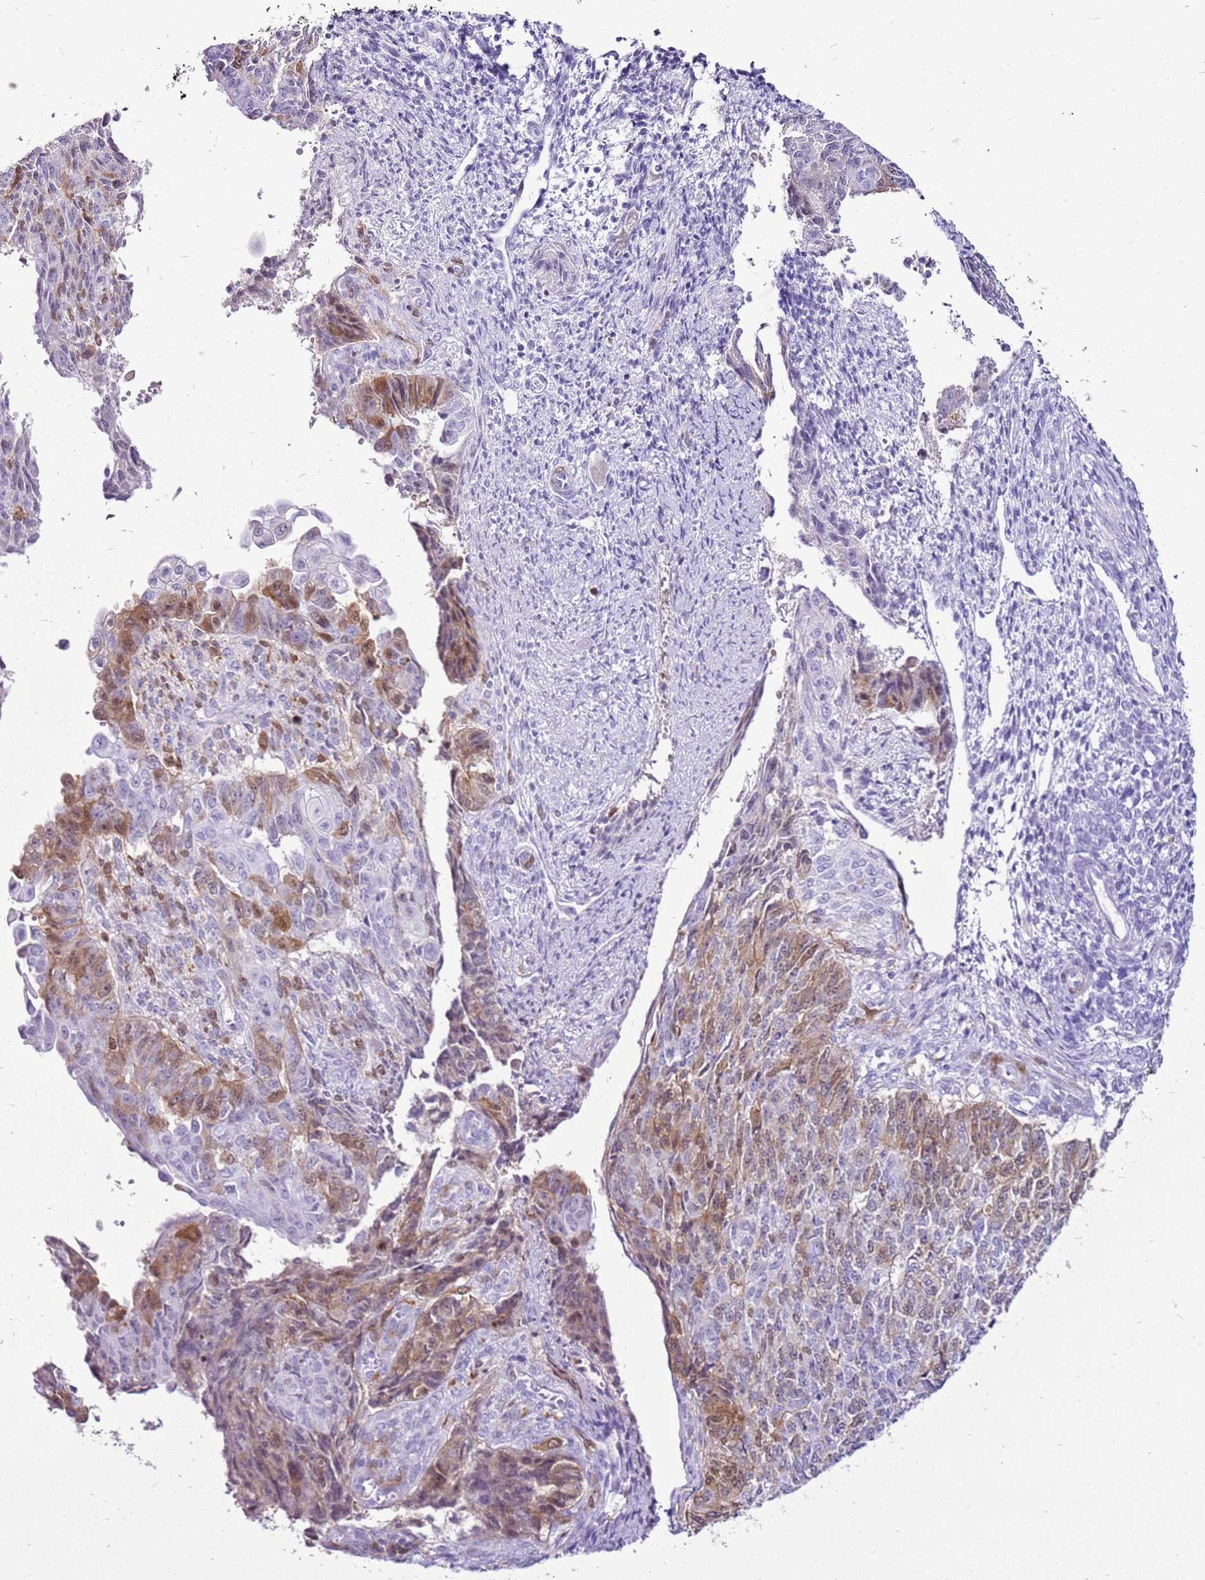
{"staining": {"intensity": "moderate", "quantity": "25%-75%", "location": "cytoplasmic/membranous,nuclear"}, "tissue": "endometrial cancer", "cell_type": "Tumor cells", "image_type": "cancer", "snomed": [{"axis": "morphology", "description": "Adenocarcinoma, NOS"}, {"axis": "topography", "description": "Endometrium"}], "caption": "Immunohistochemistry micrograph of human adenocarcinoma (endometrial) stained for a protein (brown), which reveals medium levels of moderate cytoplasmic/membranous and nuclear expression in approximately 25%-75% of tumor cells.", "gene": "SPC25", "patient": {"sex": "female", "age": 32}}